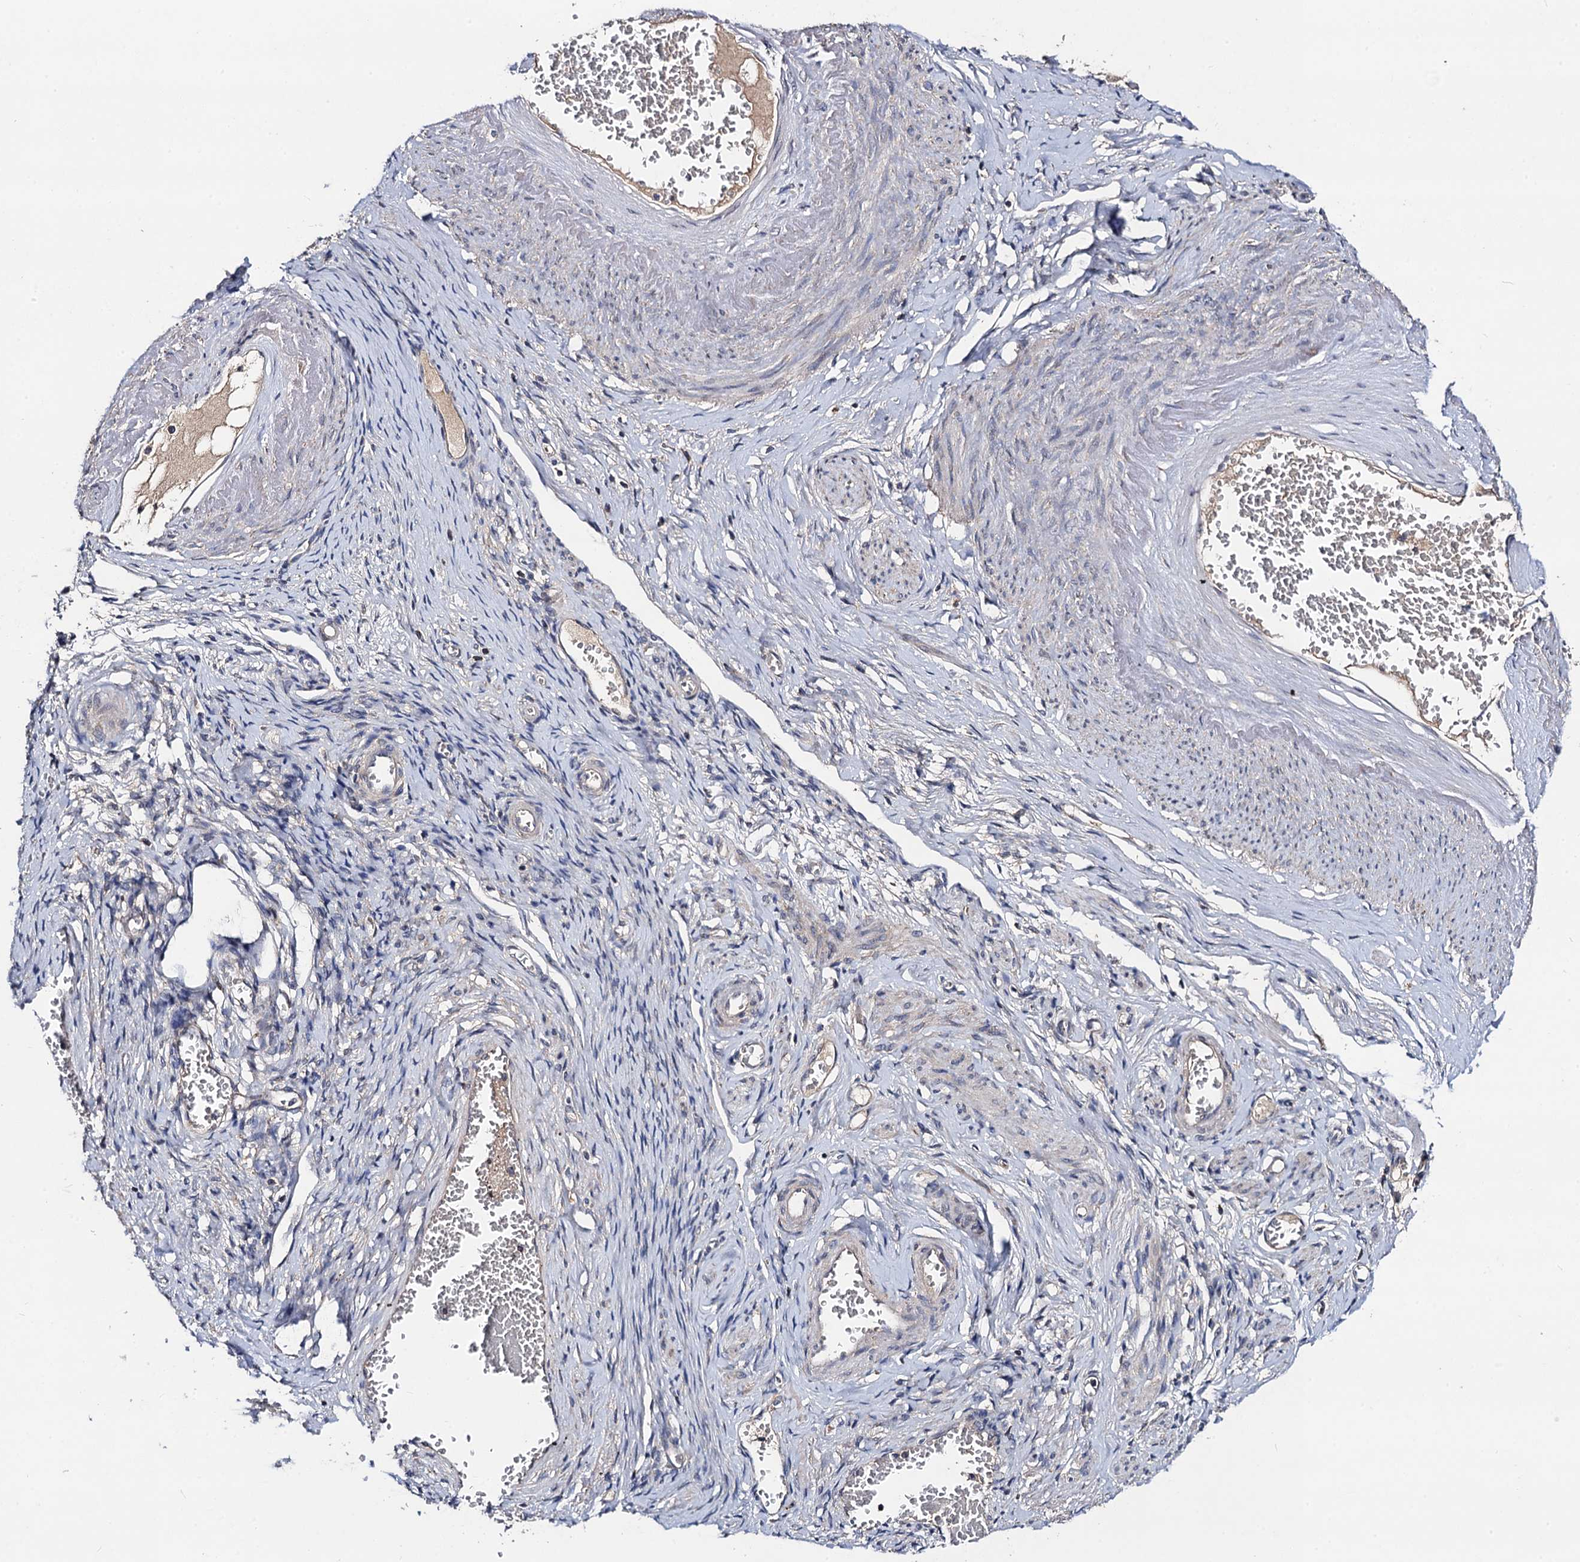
{"staining": {"intensity": "negative", "quantity": "none", "location": "none"}, "tissue": "adipose tissue", "cell_type": "Adipocytes", "image_type": "normal", "snomed": [{"axis": "morphology", "description": "Normal tissue, NOS"}, {"axis": "topography", "description": "Vascular tissue"}, {"axis": "topography", "description": "Fallopian tube"}, {"axis": "topography", "description": "Ovary"}], "caption": "Immunohistochemistry (IHC) micrograph of benign adipose tissue stained for a protein (brown), which reveals no positivity in adipocytes.", "gene": "VPS37D", "patient": {"sex": "female", "age": 67}}